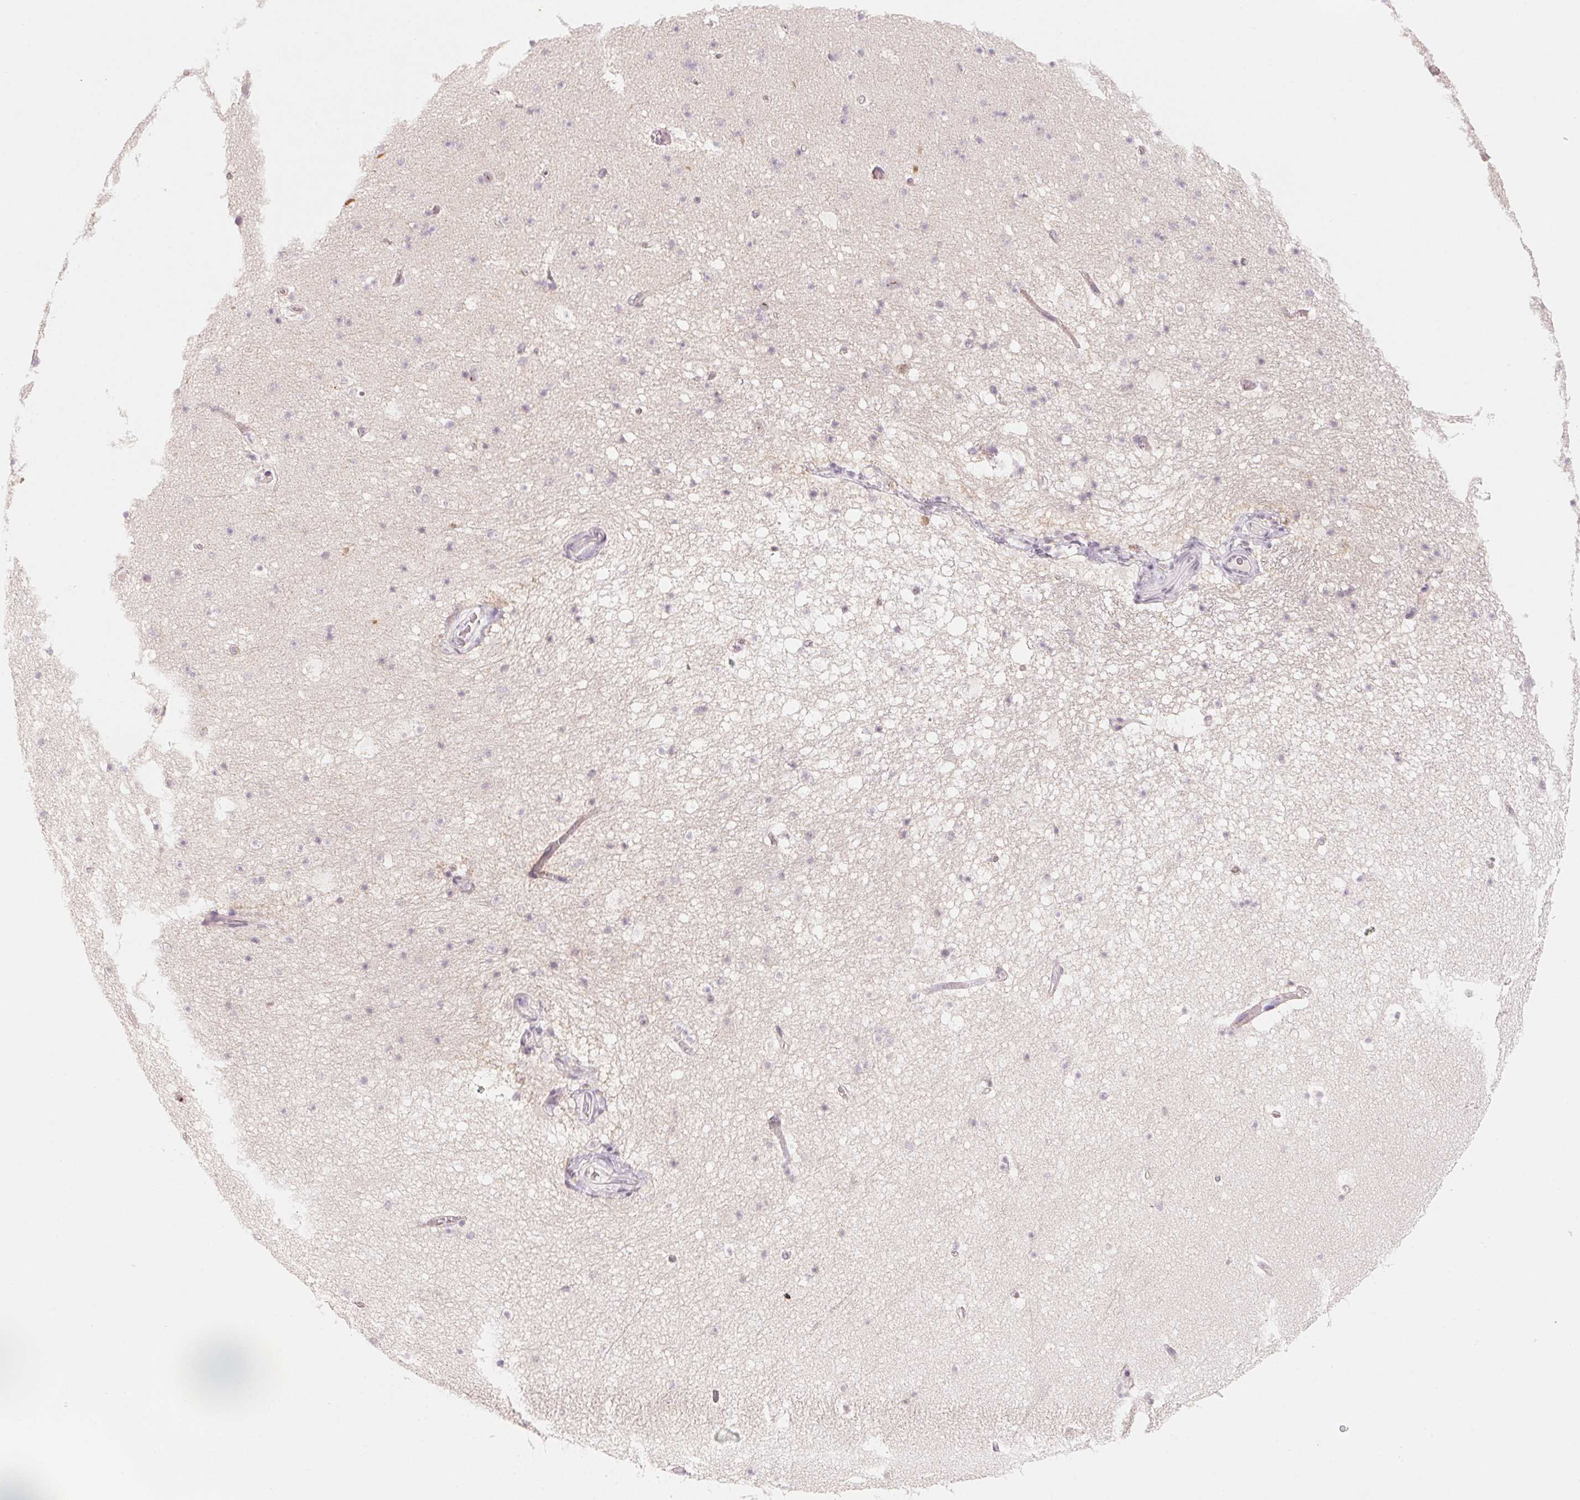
{"staining": {"intensity": "negative", "quantity": "none", "location": "none"}, "tissue": "hippocampus", "cell_type": "Glial cells", "image_type": "normal", "snomed": [{"axis": "morphology", "description": "Normal tissue, NOS"}, {"axis": "topography", "description": "Hippocampus"}], "caption": "Immunohistochemistry (IHC) image of benign hippocampus stained for a protein (brown), which exhibits no positivity in glial cells. Brightfield microscopy of IHC stained with DAB (3,3'-diaminobenzidine) (brown) and hematoxylin (blue), captured at high magnification.", "gene": "ANKRD31", "patient": {"sex": "male", "age": 26}}